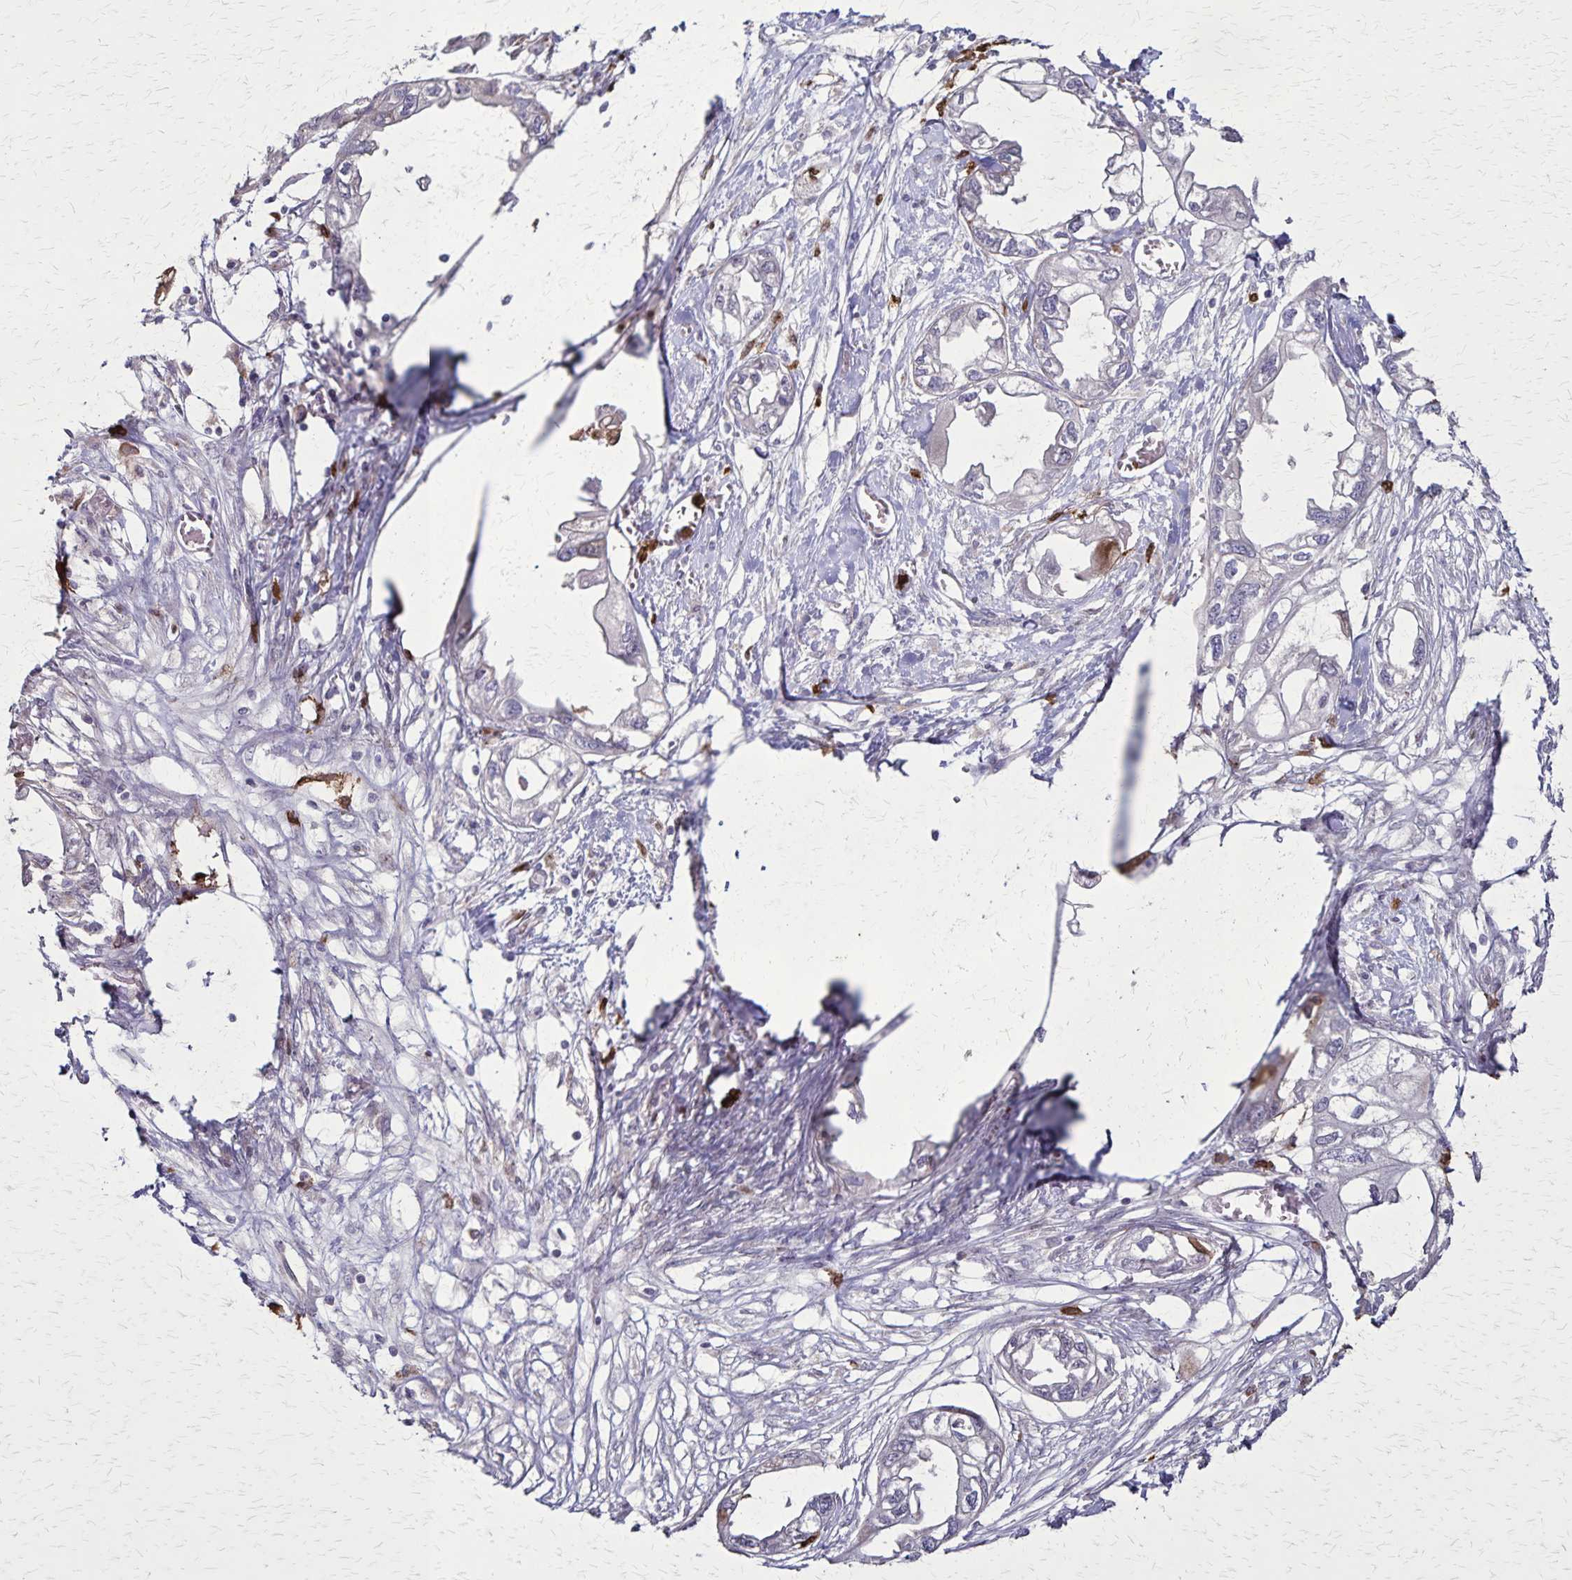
{"staining": {"intensity": "negative", "quantity": "none", "location": "none"}, "tissue": "endometrial cancer", "cell_type": "Tumor cells", "image_type": "cancer", "snomed": [{"axis": "morphology", "description": "Adenocarcinoma, NOS"}, {"axis": "morphology", "description": "Adenocarcinoma, metastatic, NOS"}, {"axis": "topography", "description": "Adipose tissue"}, {"axis": "topography", "description": "Endometrium"}], "caption": "Micrograph shows no protein expression in tumor cells of endometrial cancer tissue.", "gene": "ULBP3", "patient": {"sex": "female", "age": 67}}